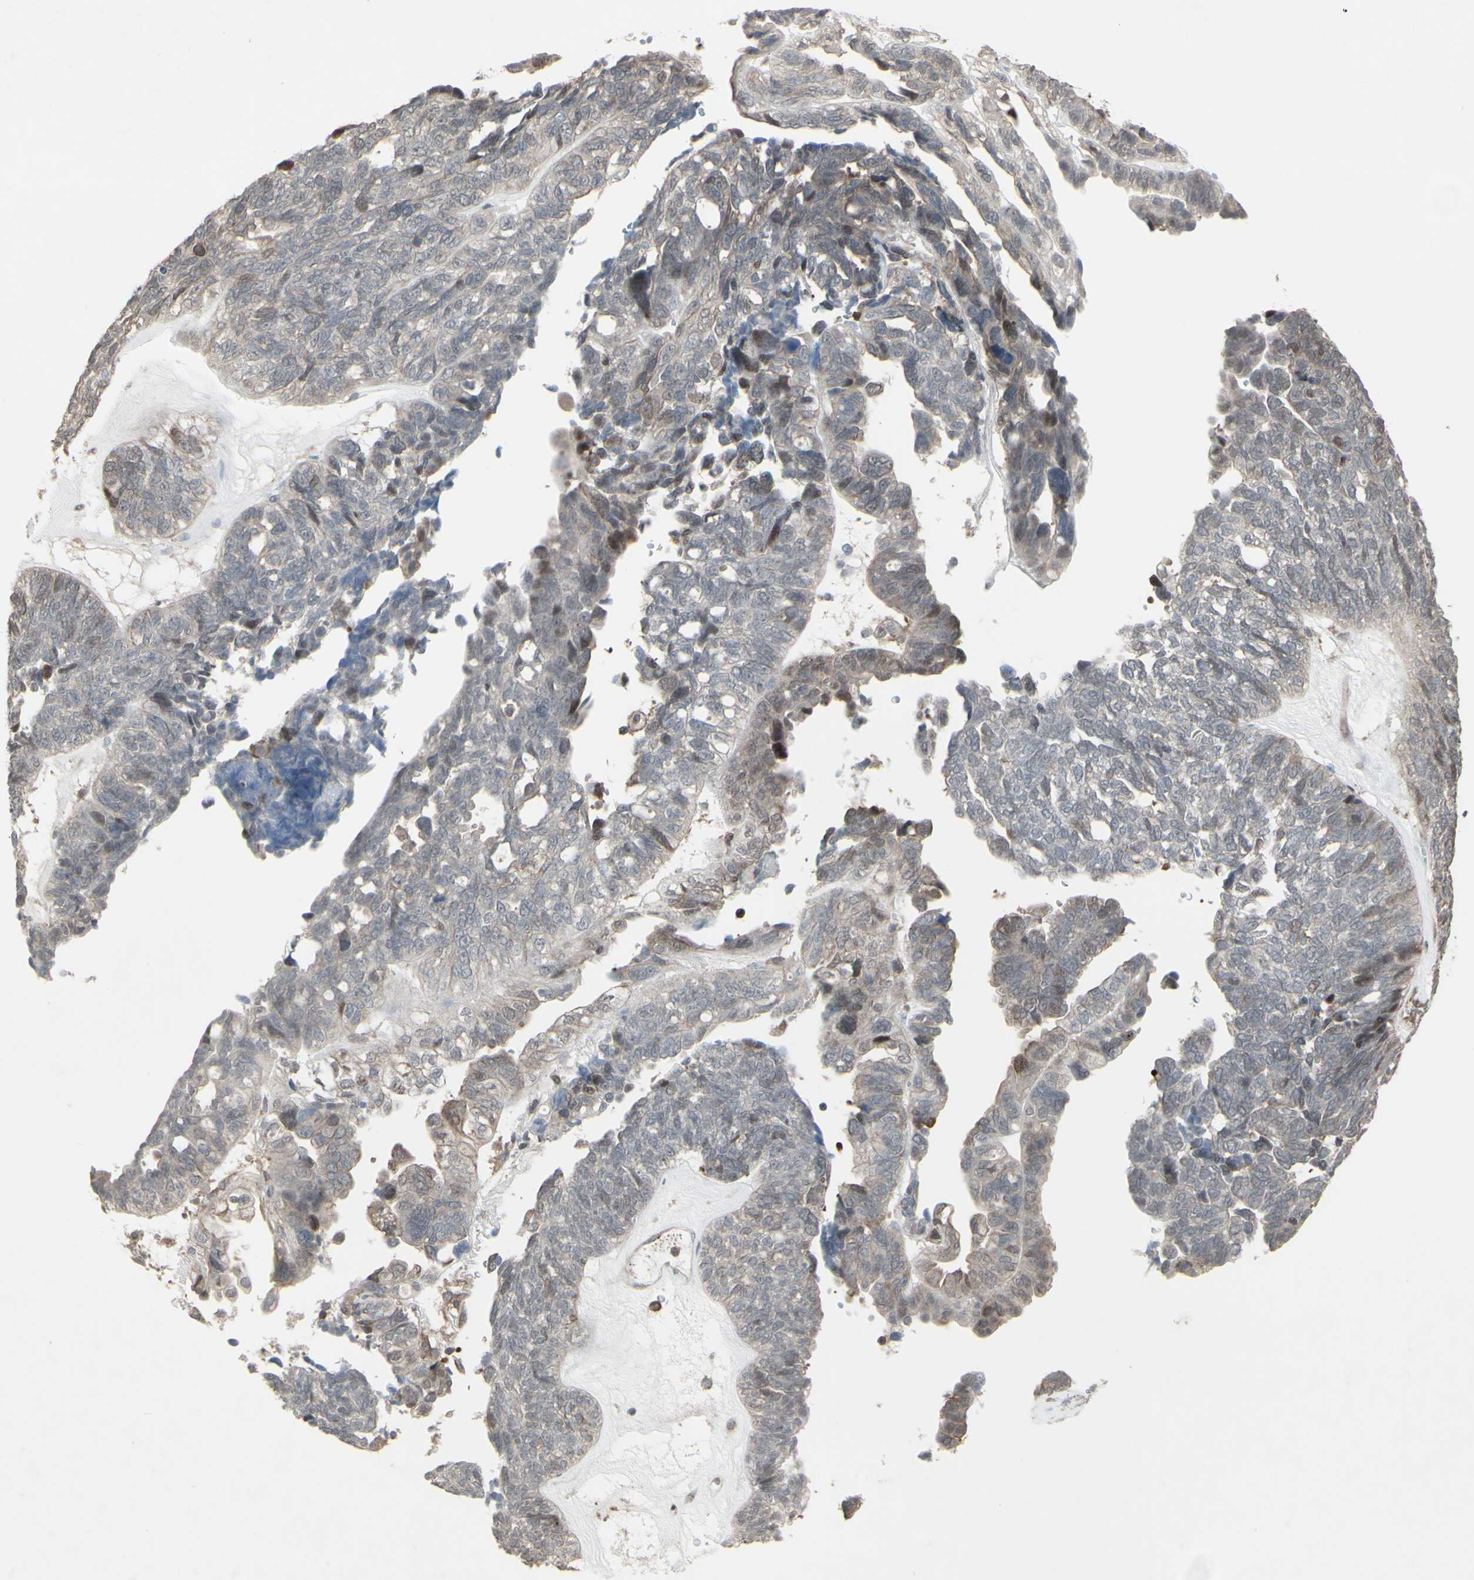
{"staining": {"intensity": "weak", "quantity": "<25%", "location": "cytoplasmic/membranous"}, "tissue": "ovarian cancer", "cell_type": "Tumor cells", "image_type": "cancer", "snomed": [{"axis": "morphology", "description": "Cystadenocarcinoma, serous, NOS"}, {"axis": "topography", "description": "Ovary"}], "caption": "This is a photomicrograph of IHC staining of serous cystadenocarcinoma (ovarian), which shows no expression in tumor cells.", "gene": "CD33", "patient": {"sex": "female", "age": 79}}